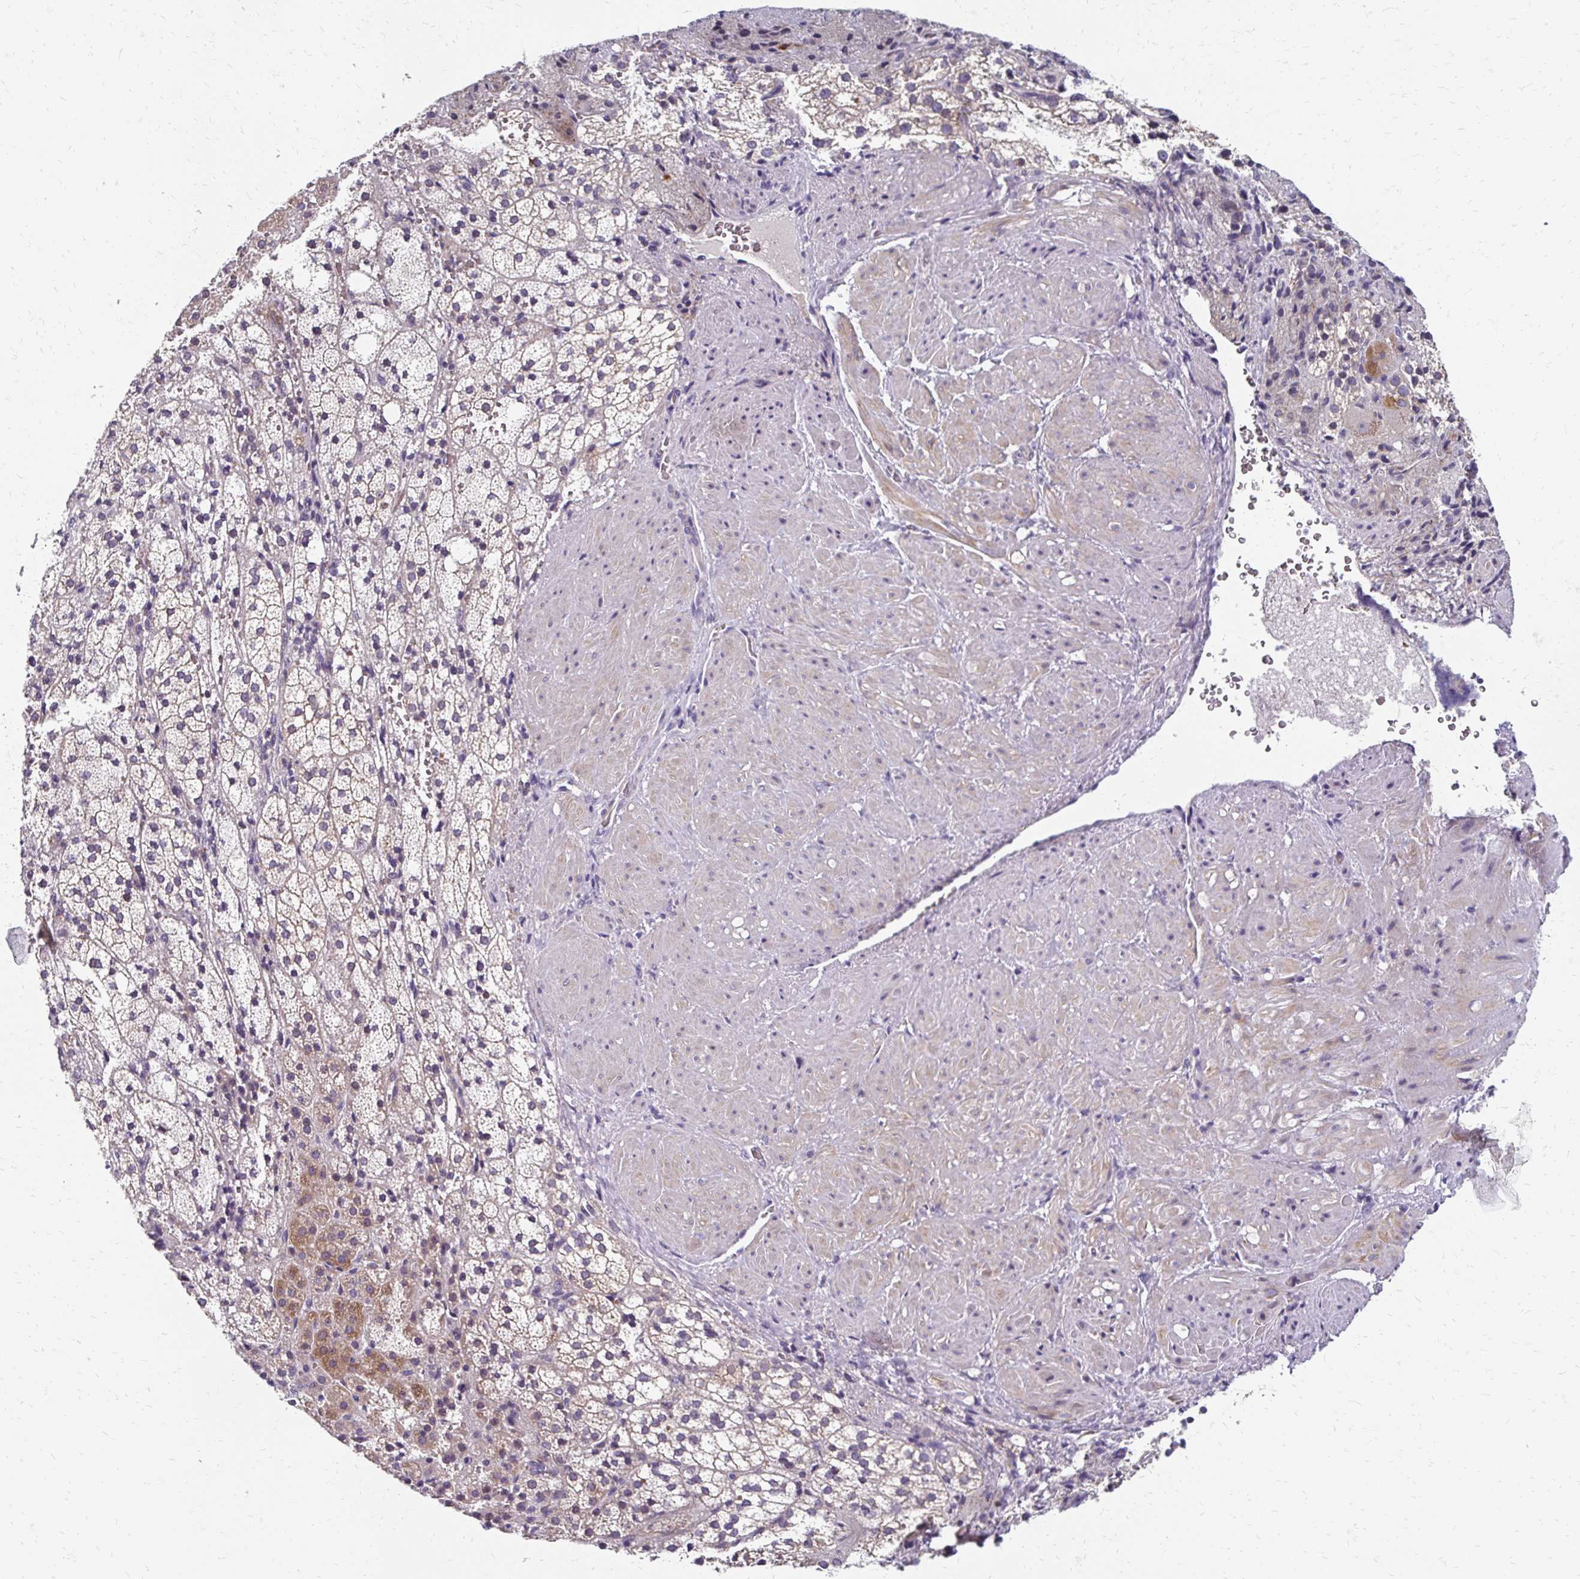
{"staining": {"intensity": "moderate", "quantity": "<25%", "location": "cytoplasmic/membranous"}, "tissue": "adrenal gland", "cell_type": "Glandular cells", "image_type": "normal", "snomed": [{"axis": "morphology", "description": "Normal tissue, NOS"}, {"axis": "topography", "description": "Adrenal gland"}], "caption": "This micrograph shows immunohistochemistry staining of benign adrenal gland, with low moderate cytoplasmic/membranous positivity in approximately <25% of glandular cells.", "gene": "DTNB", "patient": {"sex": "male", "age": 53}}